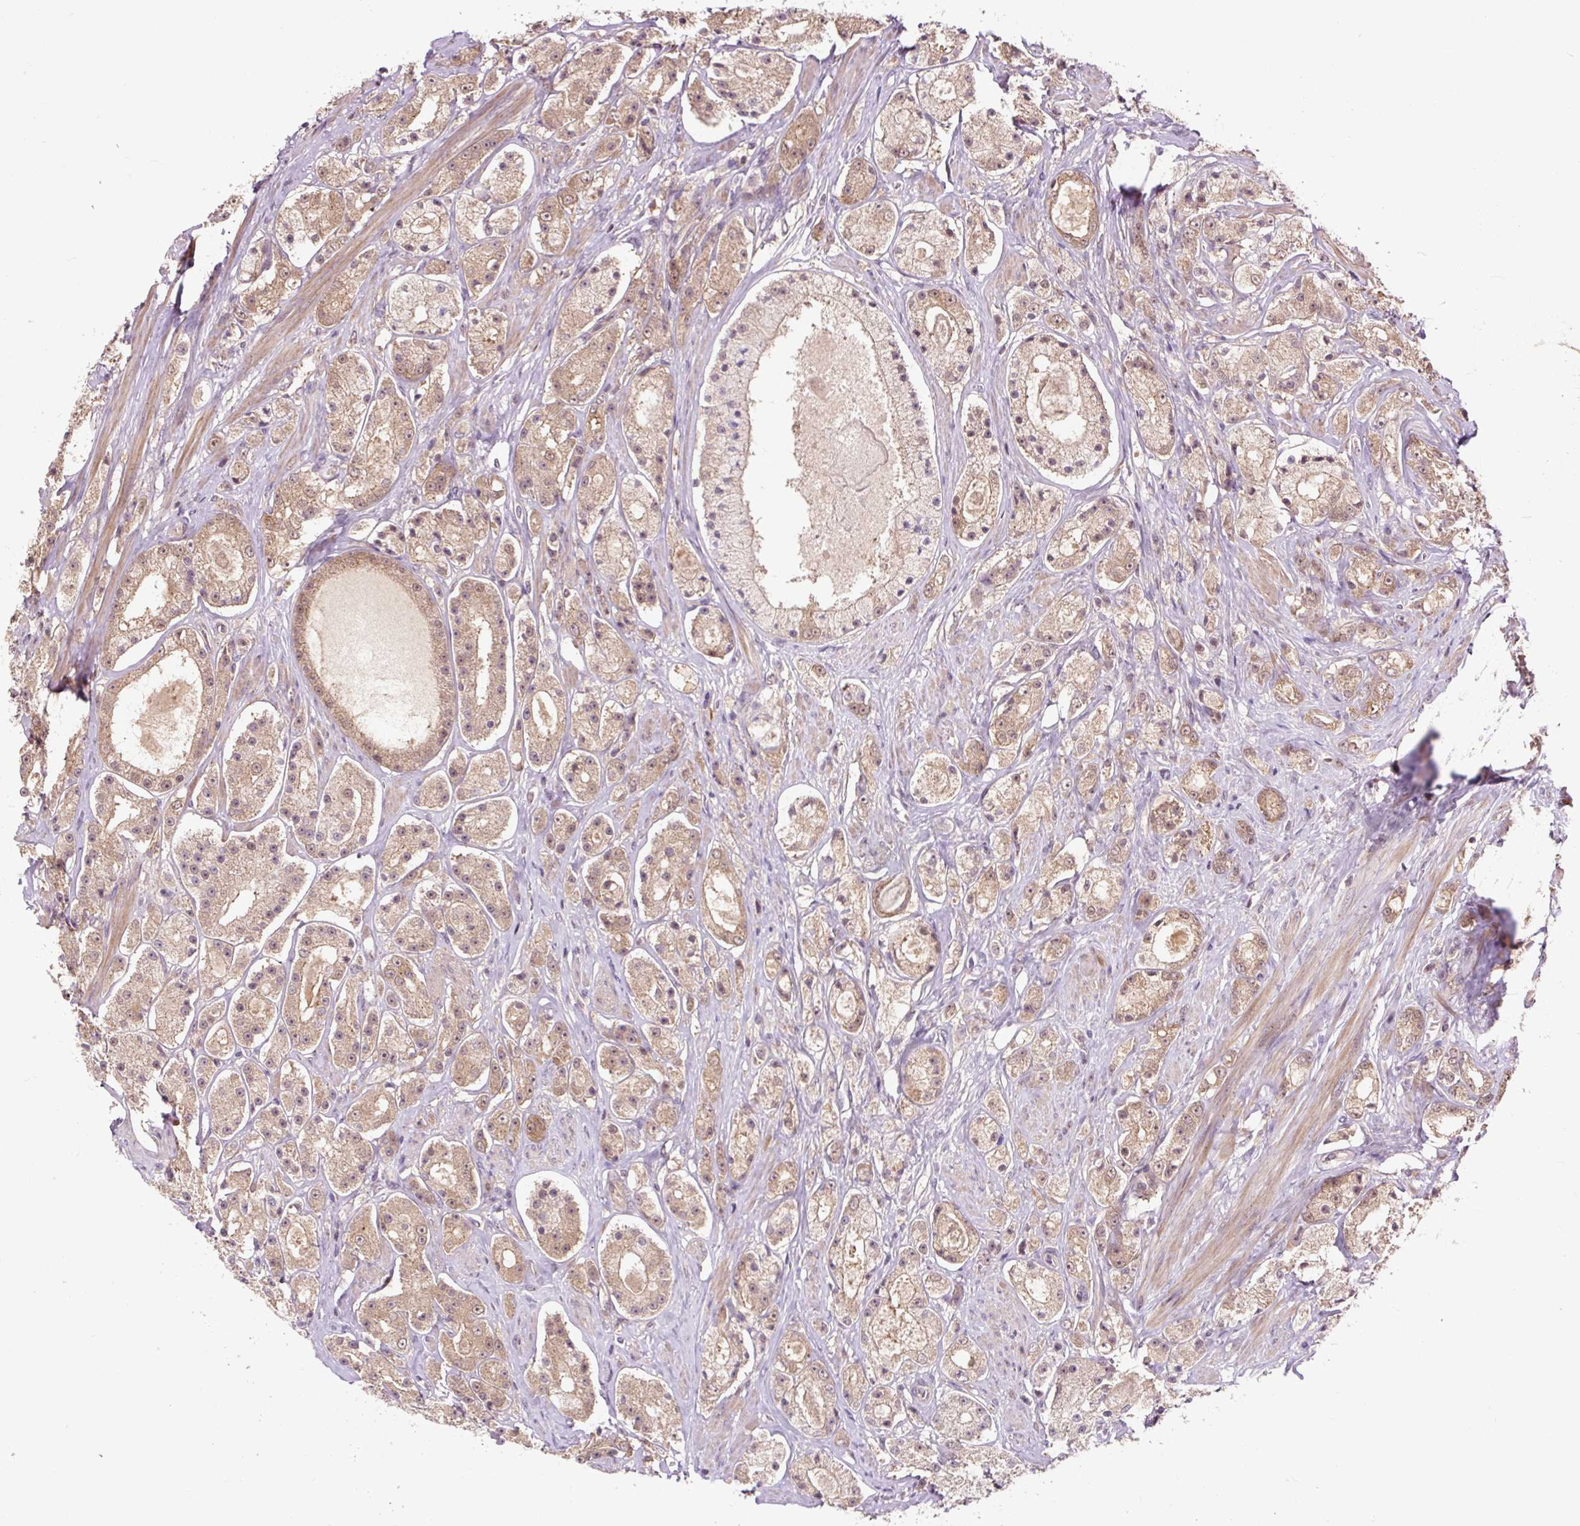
{"staining": {"intensity": "weak", "quantity": "25%-75%", "location": "cytoplasmic/membranous"}, "tissue": "prostate cancer", "cell_type": "Tumor cells", "image_type": "cancer", "snomed": [{"axis": "morphology", "description": "Adenocarcinoma, High grade"}, {"axis": "topography", "description": "Prostate"}], "caption": "This histopathology image shows prostate cancer (adenocarcinoma (high-grade)) stained with immunohistochemistry (IHC) to label a protein in brown. The cytoplasmic/membranous of tumor cells show weak positivity for the protein. Nuclei are counter-stained blue.", "gene": "MMS19", "patient": {"sex": "male", "age": 67}}